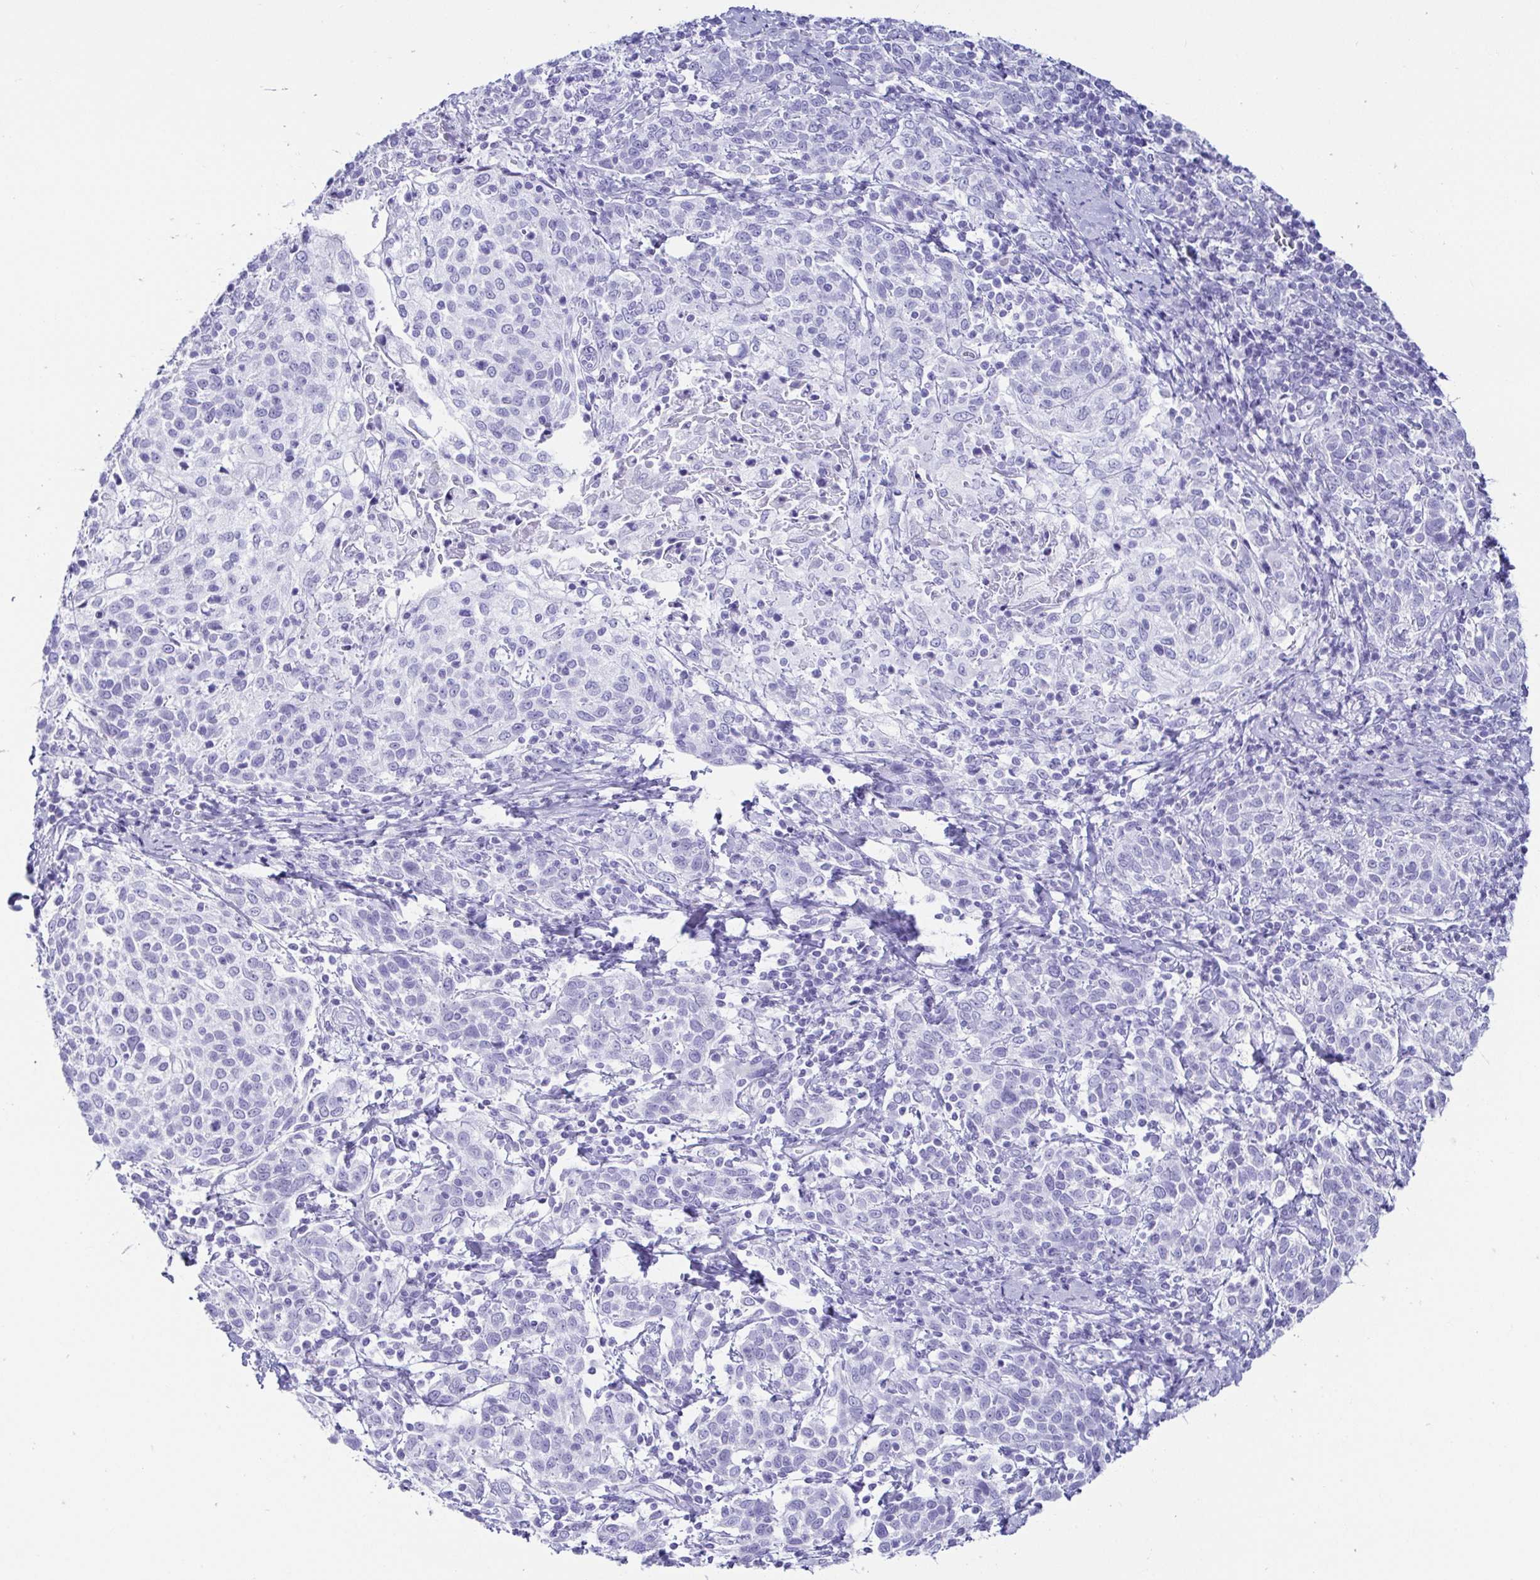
{"staining": {"intensity": "negative", "quantity": "none", "location": "none"}, "tissue": "cervical cancer", "cell_type": "Tumor cells", "image_type": "cancer", "snomed": [{"axis": "morphology", "description": "Squamous cell carcinoma, NOS"}, {"axis": "topography", "description": "Cervix"}], "caption": "This is an IHC photomicrograph of cervical cancer (squamous cell carcinoma). There is no expression in tumor cells.", "gene": "CD164L2", "patient": {"sex": "female", "age": 61}}